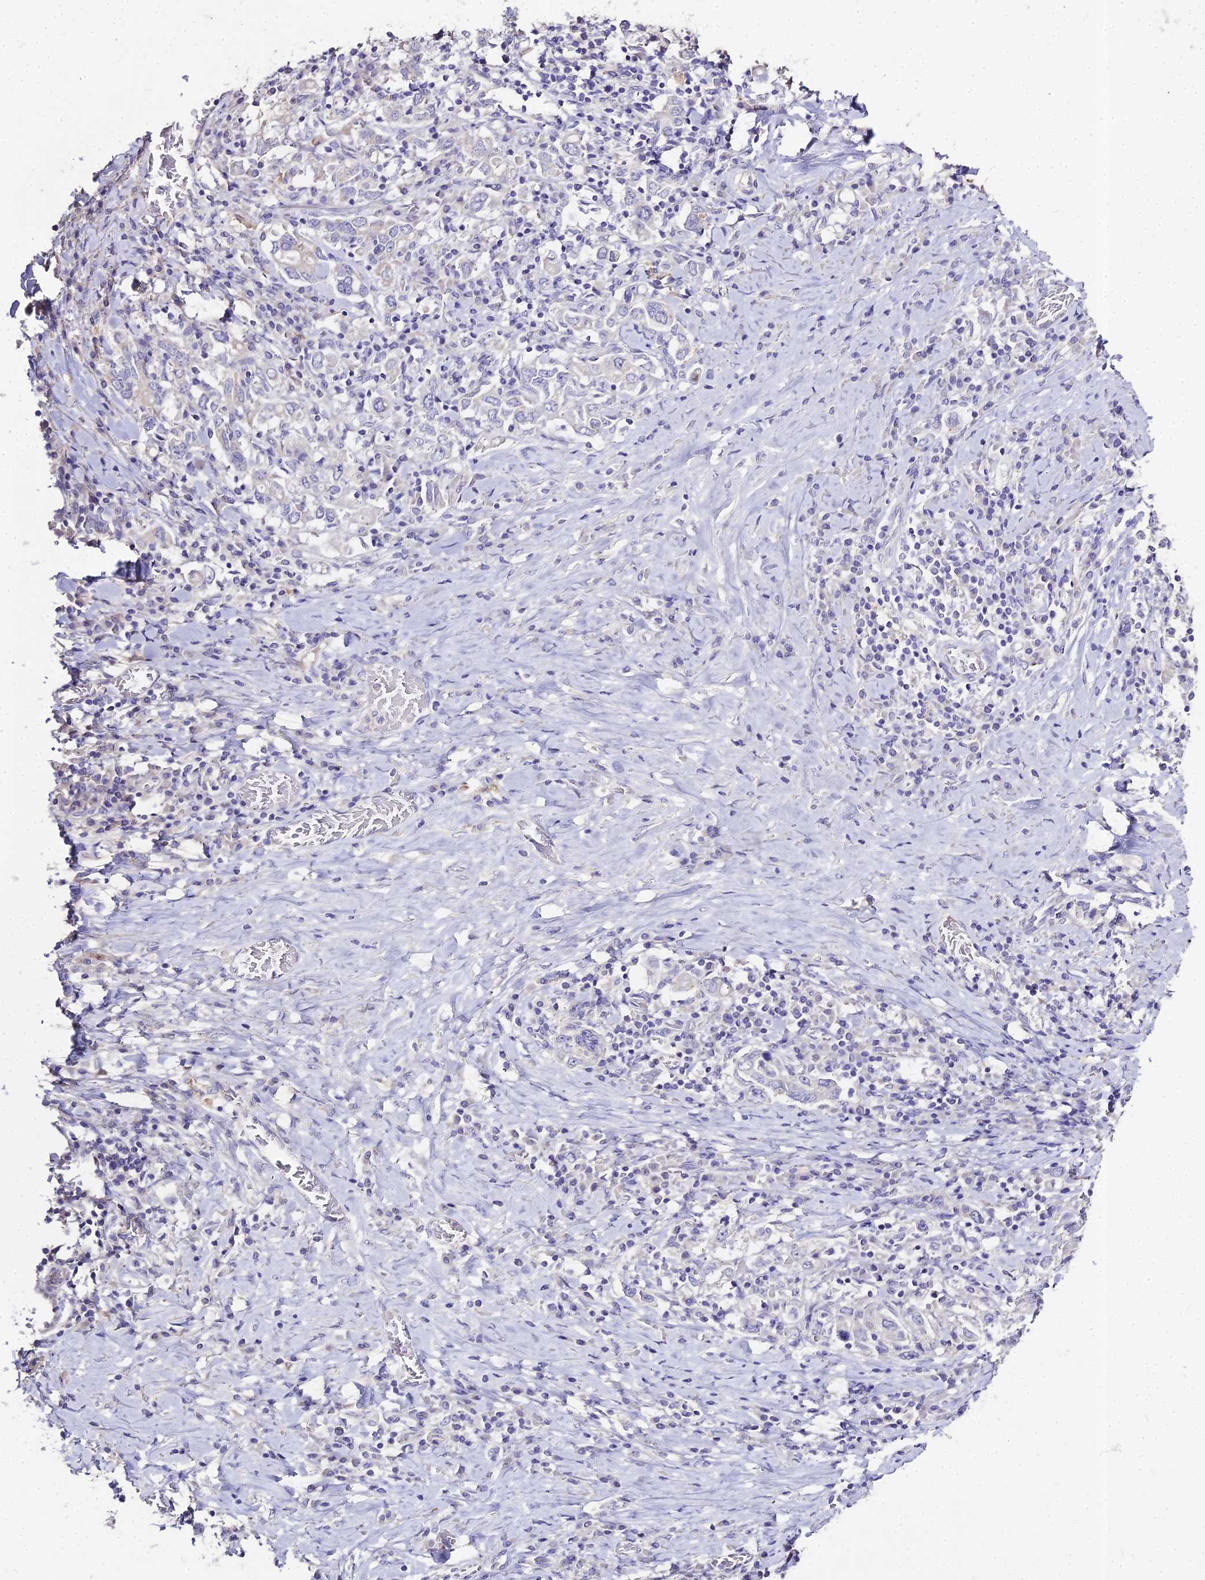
{"staining": {"intensity": "negative", "quantity": "none", "location": "none"}, "tissue": "stomach cancer", "cell_type": "Tumor cells", "image_type": "cancer", "snomed": [{"axis": "morphology", "description": "Adenocarcinoma, NOS"}, {"axis": "topography", "description": "Stomach, upper"}, {"axis": "topography", "description": "Stomach"}], "caption": "A high-resolution image shows immunohistochemistry (IHC) staining of adenocarcinoma (stomach), which shows no significant expression in tumor cells.", "gene": "GLYAT", "patient": {"sex": "male", "age": 62}}